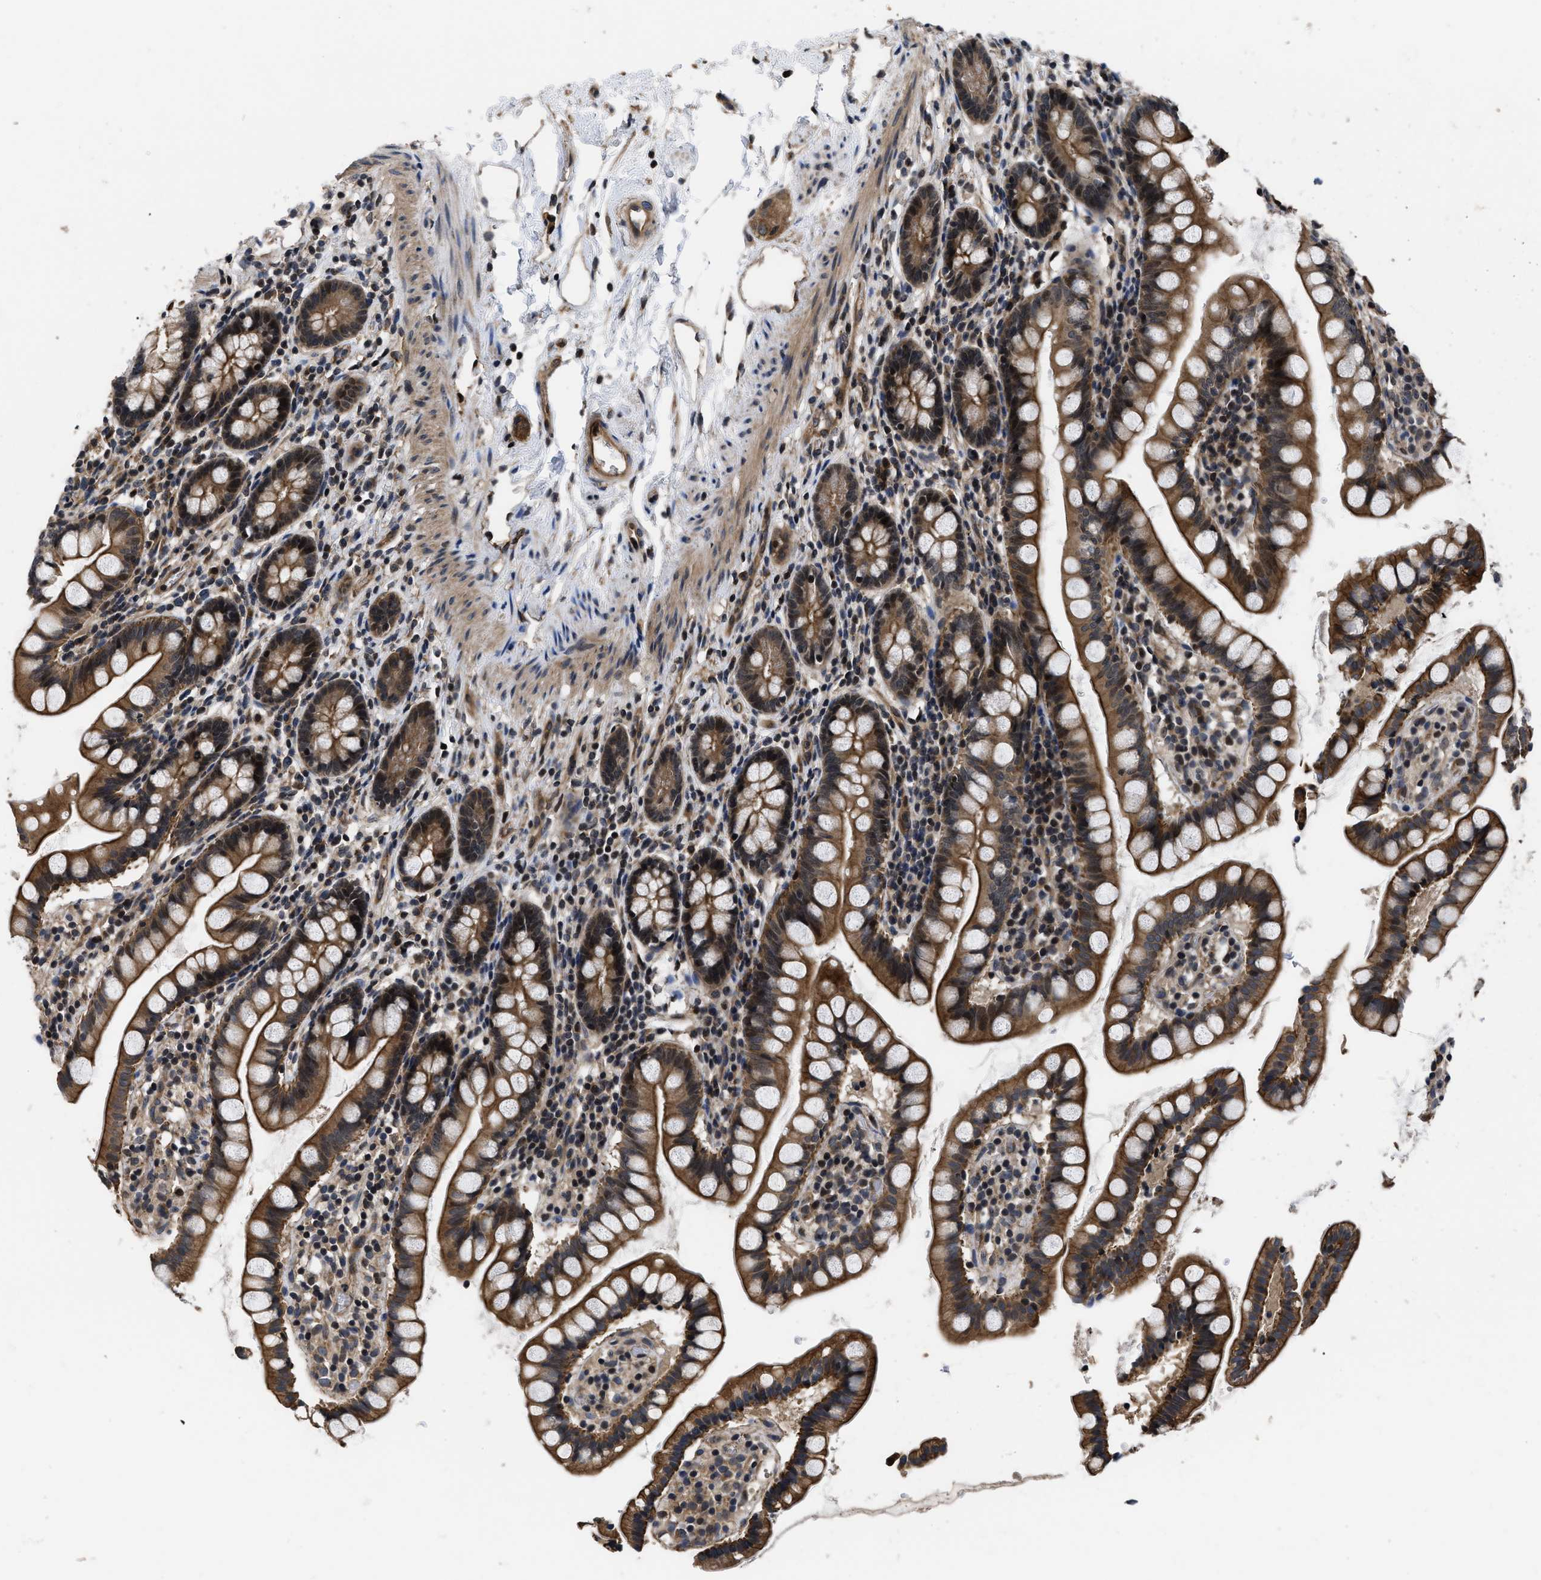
{"staining": {"intensity": "moderate", "quantity": ">75%", "location": "cytoplasmic/membranous"}, "tissue": "small intestine", "cell_type": "Glandular cells", "image_type": "normal", "snomed": [{"axis": "morphology", "description": "Normal tissue, NOS"}, {"axis": "topography", "description": "Small intestine"}], "caption": "Glandular cells demonstrate moderate cytoplasmic/membranous staining in approximately >75% of cells in benign small intestine. (DAB (3,3'-diaminobenzidine) IHC, brown staining for protein, blue staining for nuclei).", "gene": "DNAJC14", "patient": {"sex": "female", "age": 84}}